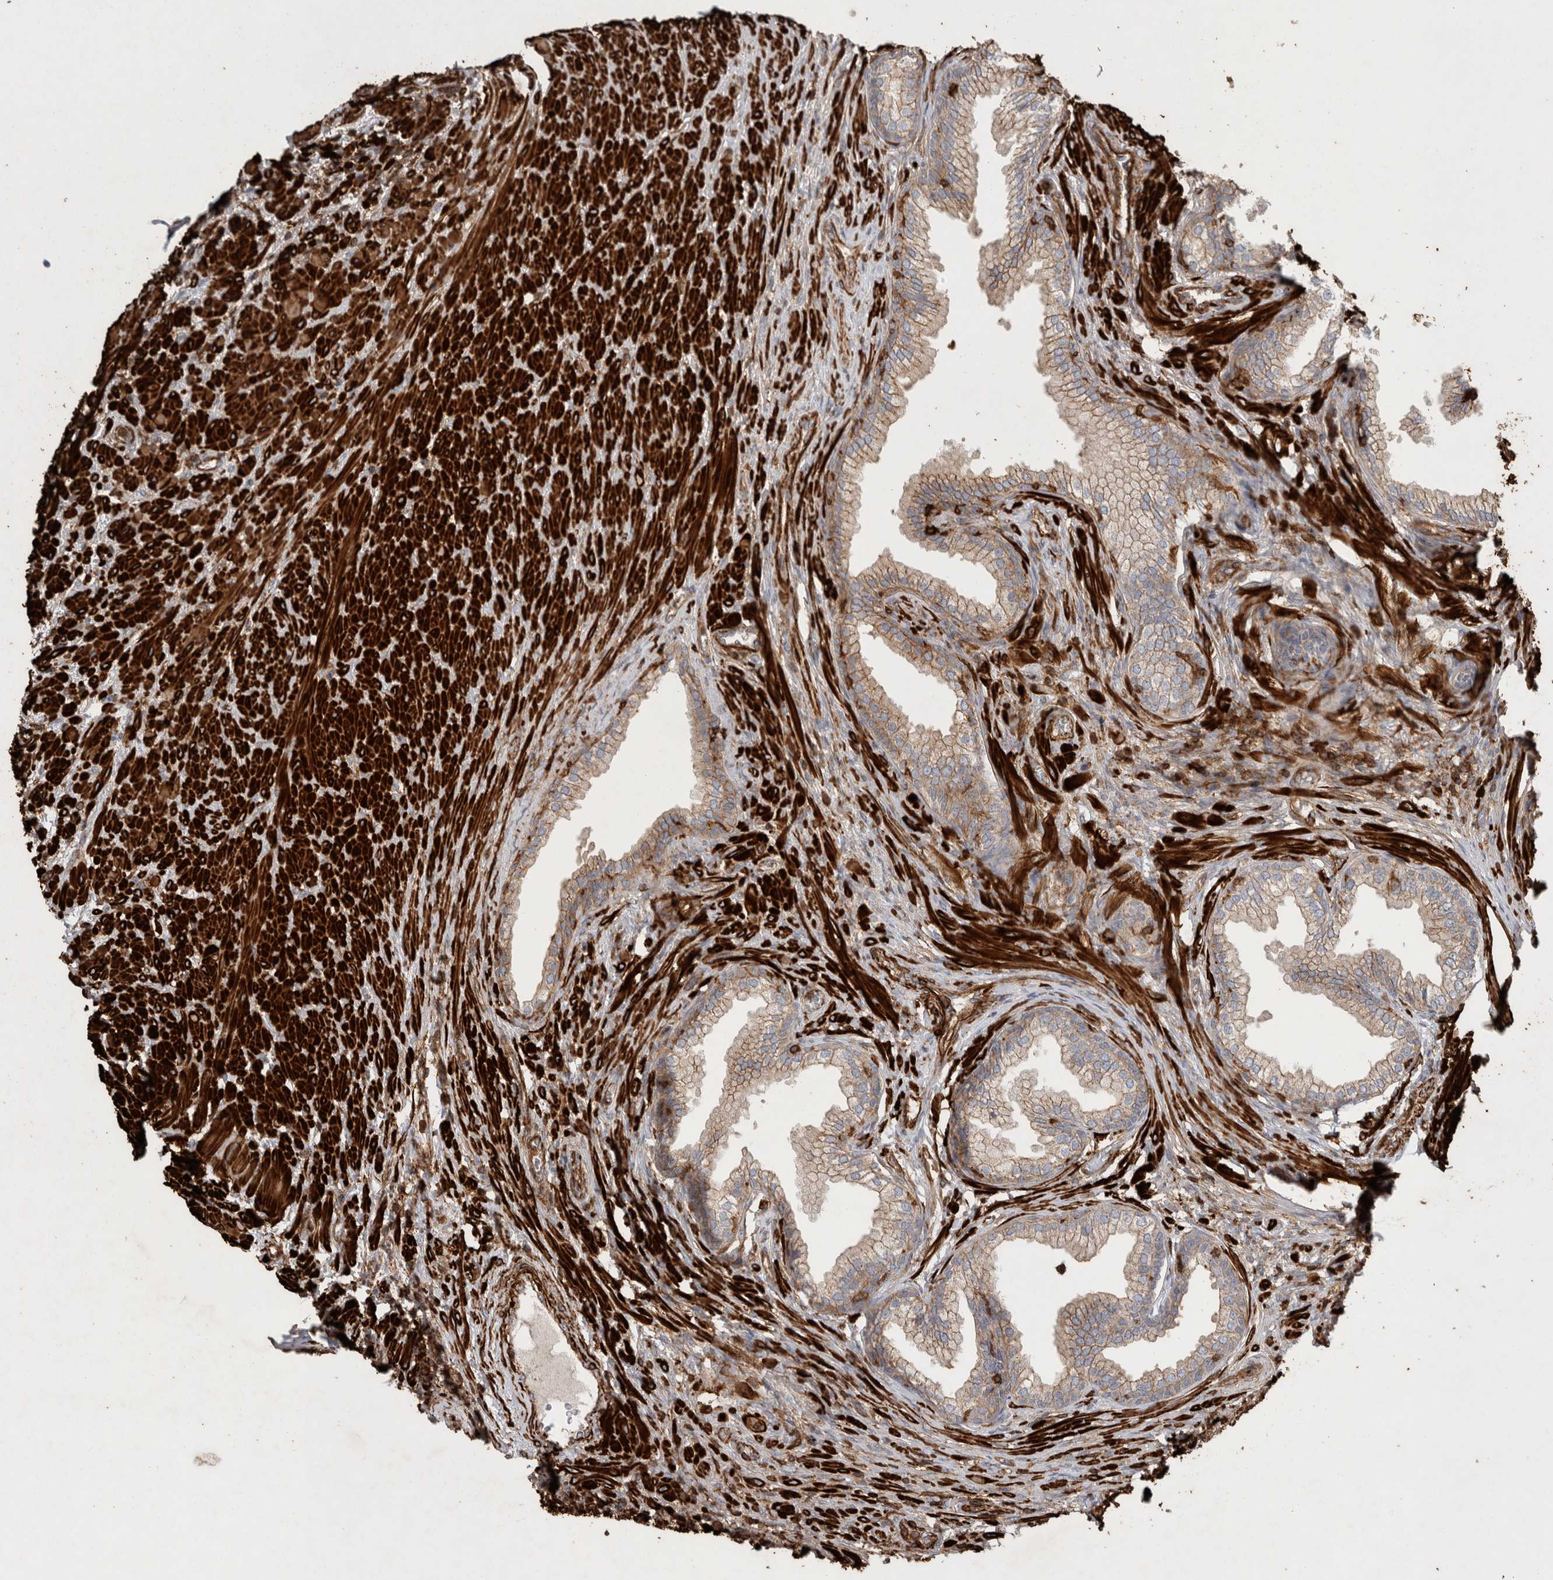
{"staining": {"intensity": "moderate", "quantity": "25%-75%", "location": "cytoplasmic/membranous"}, "tissue": "prostate", "cell_type": "Glandular cells", "image_type": "normal", "snomed": [{"axis": "morphology", "description": "Normal tissue, NOS"}, {"axis": "topography", "description": "Prostate"}], "caption": "This histopathology image displays immunohistochemistry staining of normal human prostate, with medium moderate cytoplasmic/membranous expression in approximately 25%-75% of glandular cells.", "gene": "GPER1", "patient": {"sex": "male", "age": 76}}